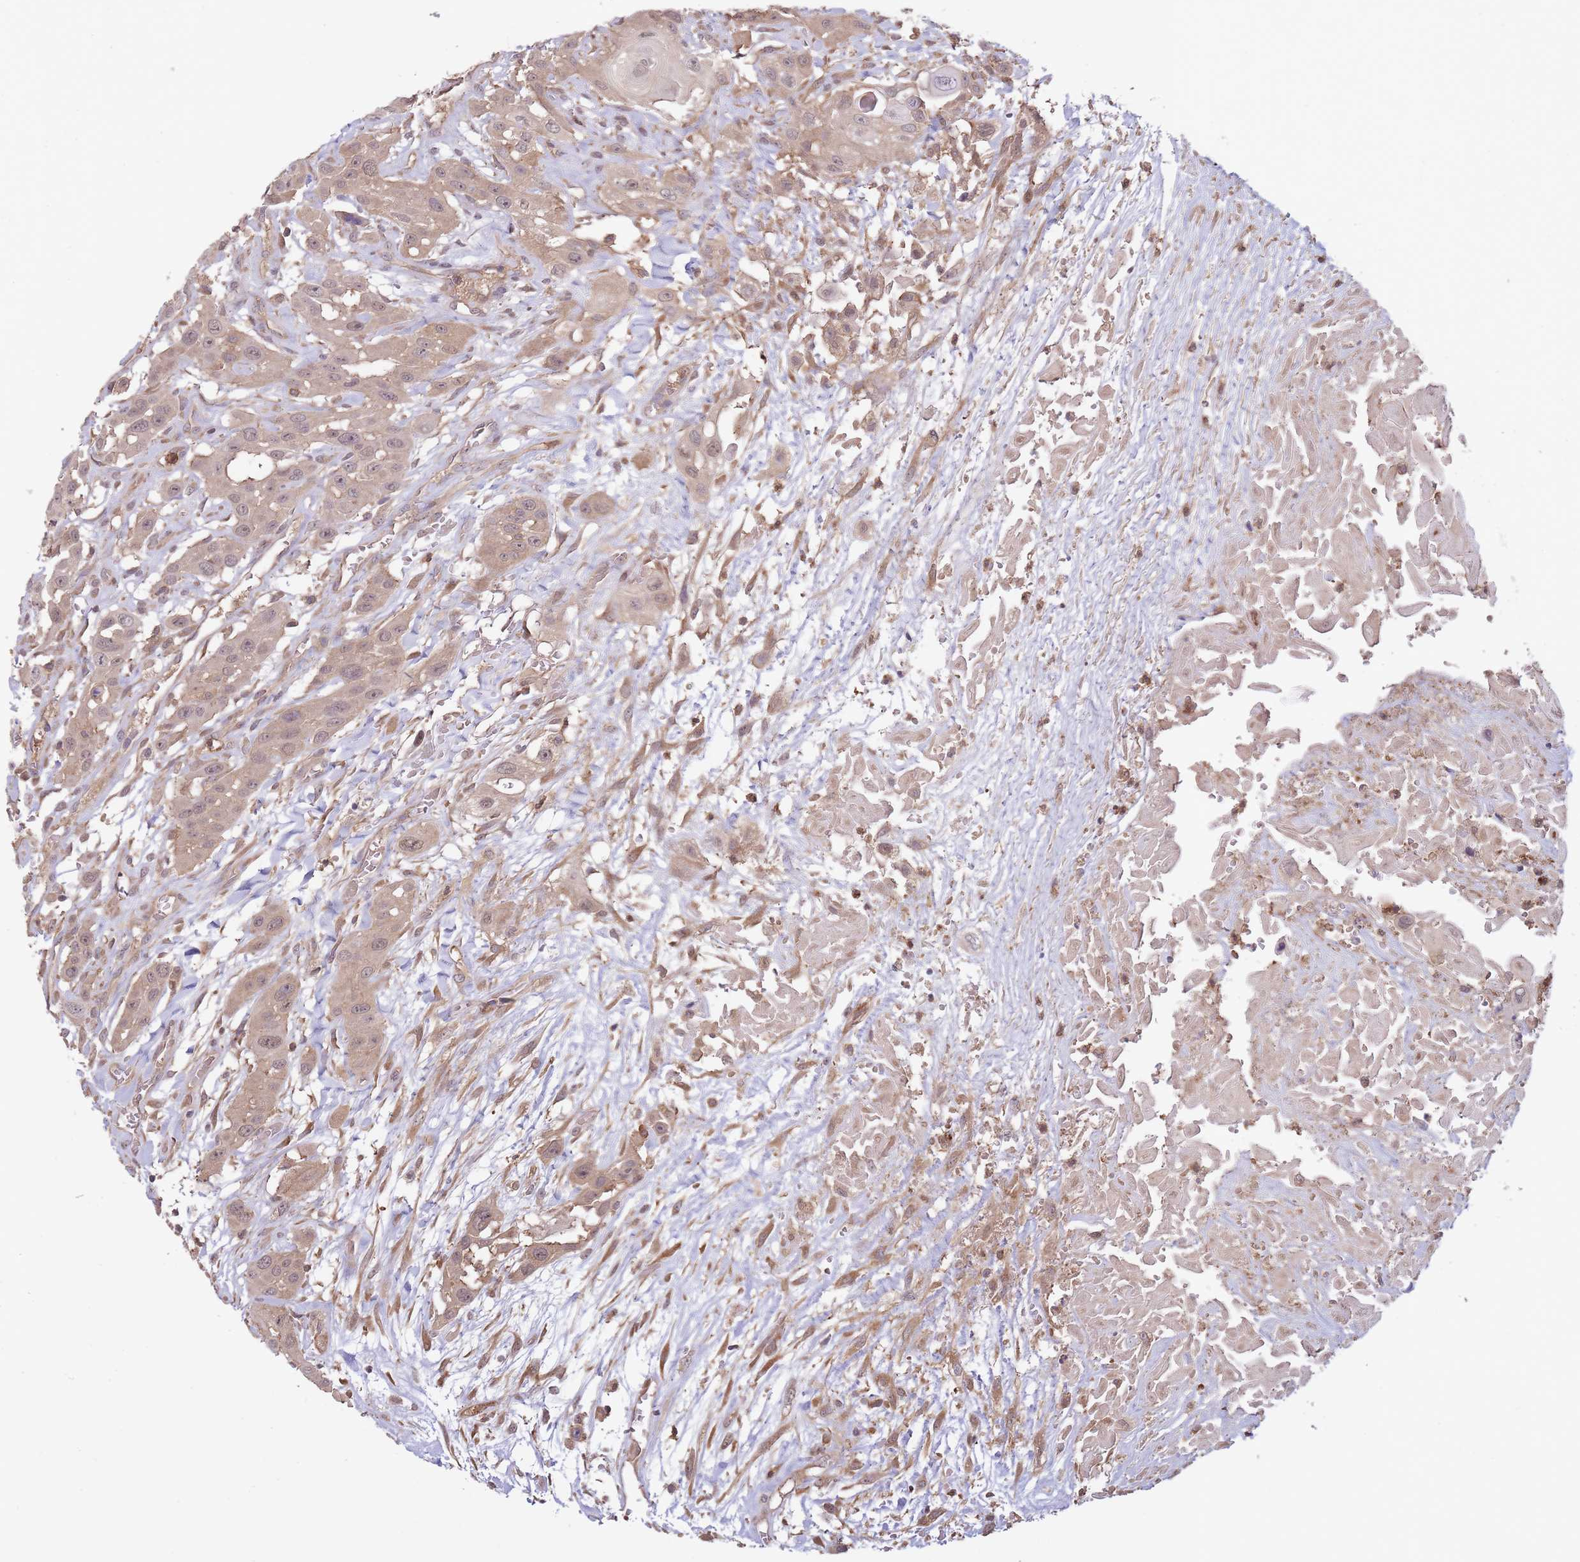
{"staining": {"intensity": "weak", "quantity": "25%-75%", "location": "cytoplasmic/membranous"}, "tissue": "head and neck cancer", "cell_type": "Tumor cells", "image_type": "cancer", "snomed": [{"axis": "morphology", "description": "Squamous cell carcinoma, NOS"}, {"axis": "topography", "description": "Head-Neck"}], "caption": "Head and neck squamous cell carcinoma stained with a protein marker demonstrates weak staining in tumor cells.", "gene": "ZNF304", "patient": {"sex": "male", "age": 81}}